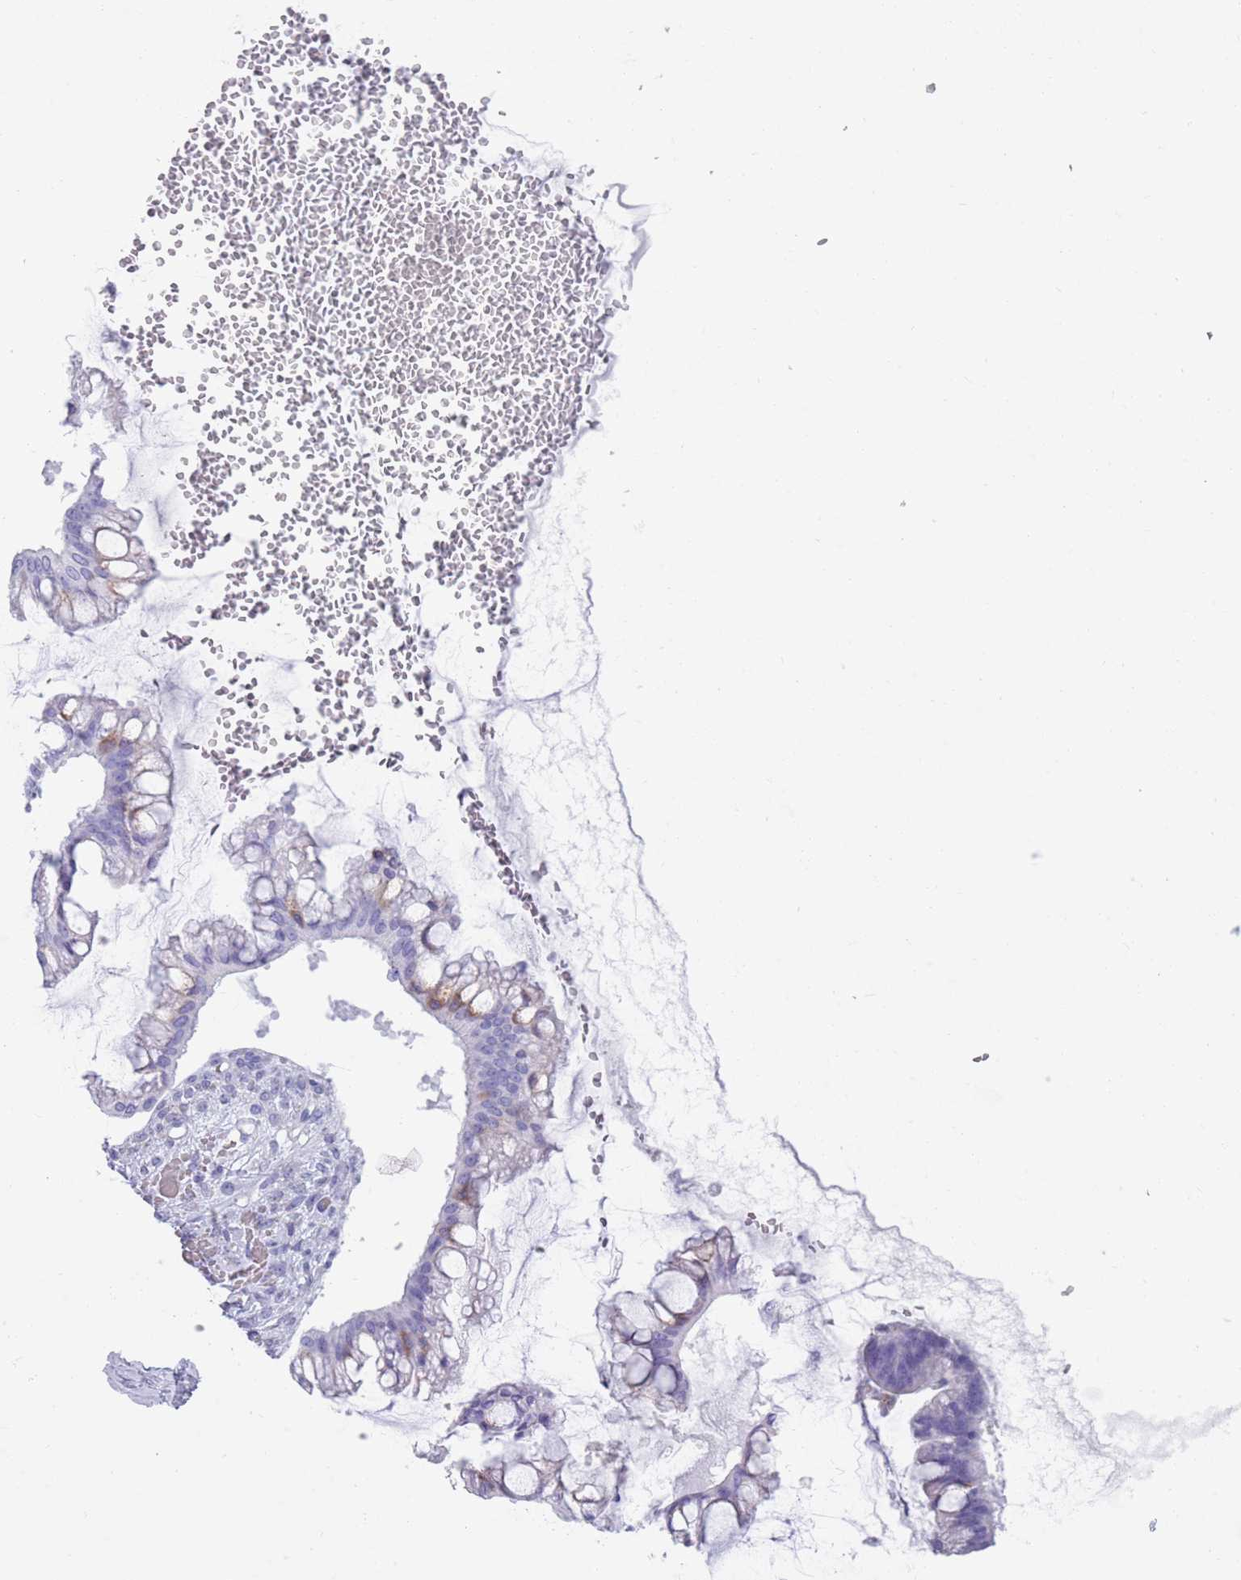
{"staining": {"intensity": "weak", "quantity": "<25%", "location": "cytoplasmic/membranous"}, "tissue": "ovarian cancer", "cell_type": "Tumor cells", "image_type": "cancer", "snomed": [{"axis": "morphology", "description": "Cystadenocarcinoma, mucinous, NOS"}, {"axis": "topography", "description": "Ovary"}], "caption": "This micrograph is of mucinous cystadenocarcinoma (ovarian) stained with immunohistochemistry to label a protein in brown with the nuclei are counter-stained blue. There is no expression in tumor cells. (Immunohistochemistry (ihc), brightfield microscopy, high magnification).", "gene": "LY6G5B", "patient": {"sex": "female", "age": 73}}